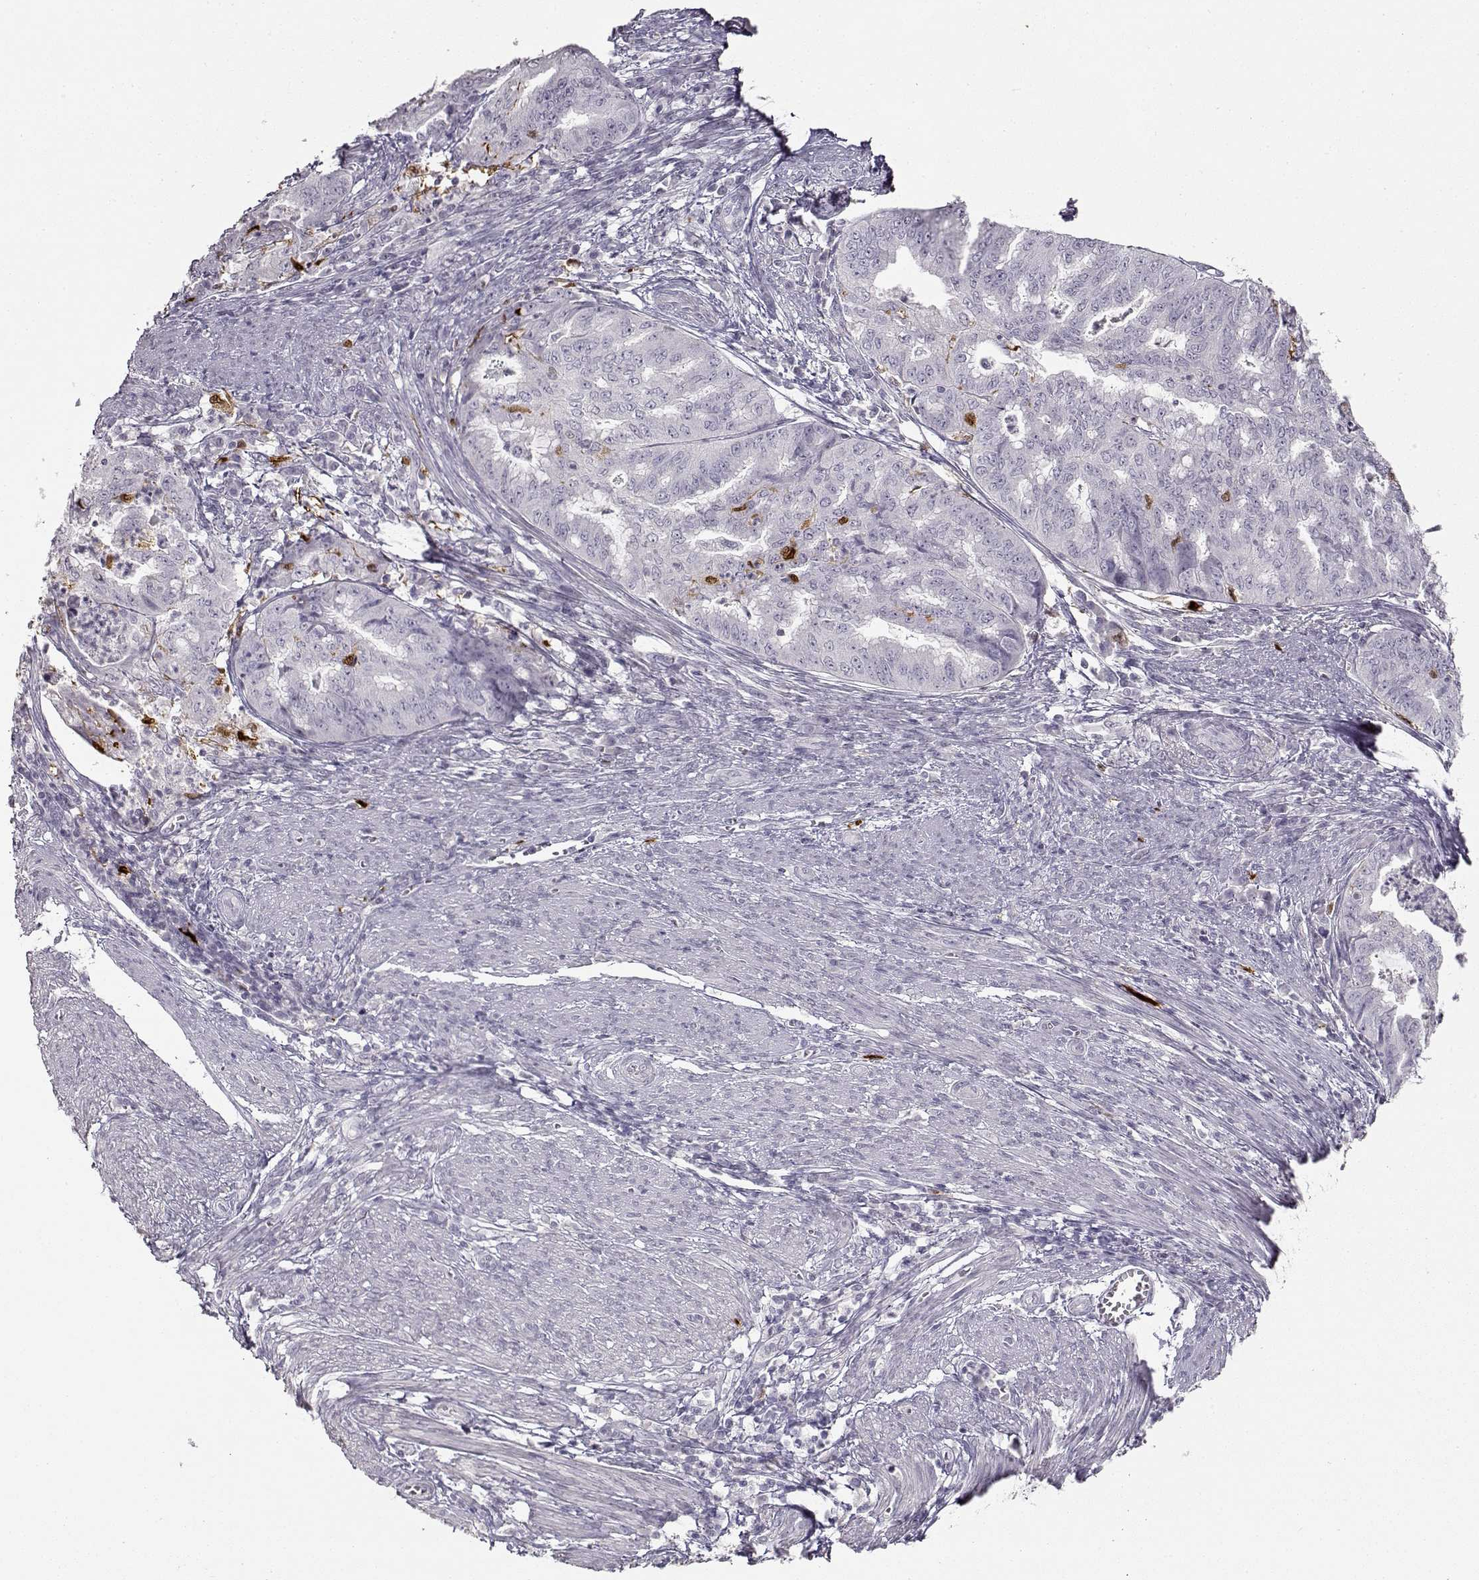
{"staining": {"intensity": "negative", "quantity": "none", "location": "none"}, "tissue": "endometrial cancer", "cell_type": "Tumor cells", "image_type": "cancer", "snomed": [{"axis": "morphology", "description": "Adenocarcinoma, NOS"}, {"axis": "topography", "description": "Endometrium"}], "caption": "This image is of endometrial cancer stained with immunohistochemistry (IHC) to label a protein in brown with the nuclei are counter-stained blue. There is no expression in tumor cells.", "gene": "S100B", "patient": {"sex": "female", "age": 79}}